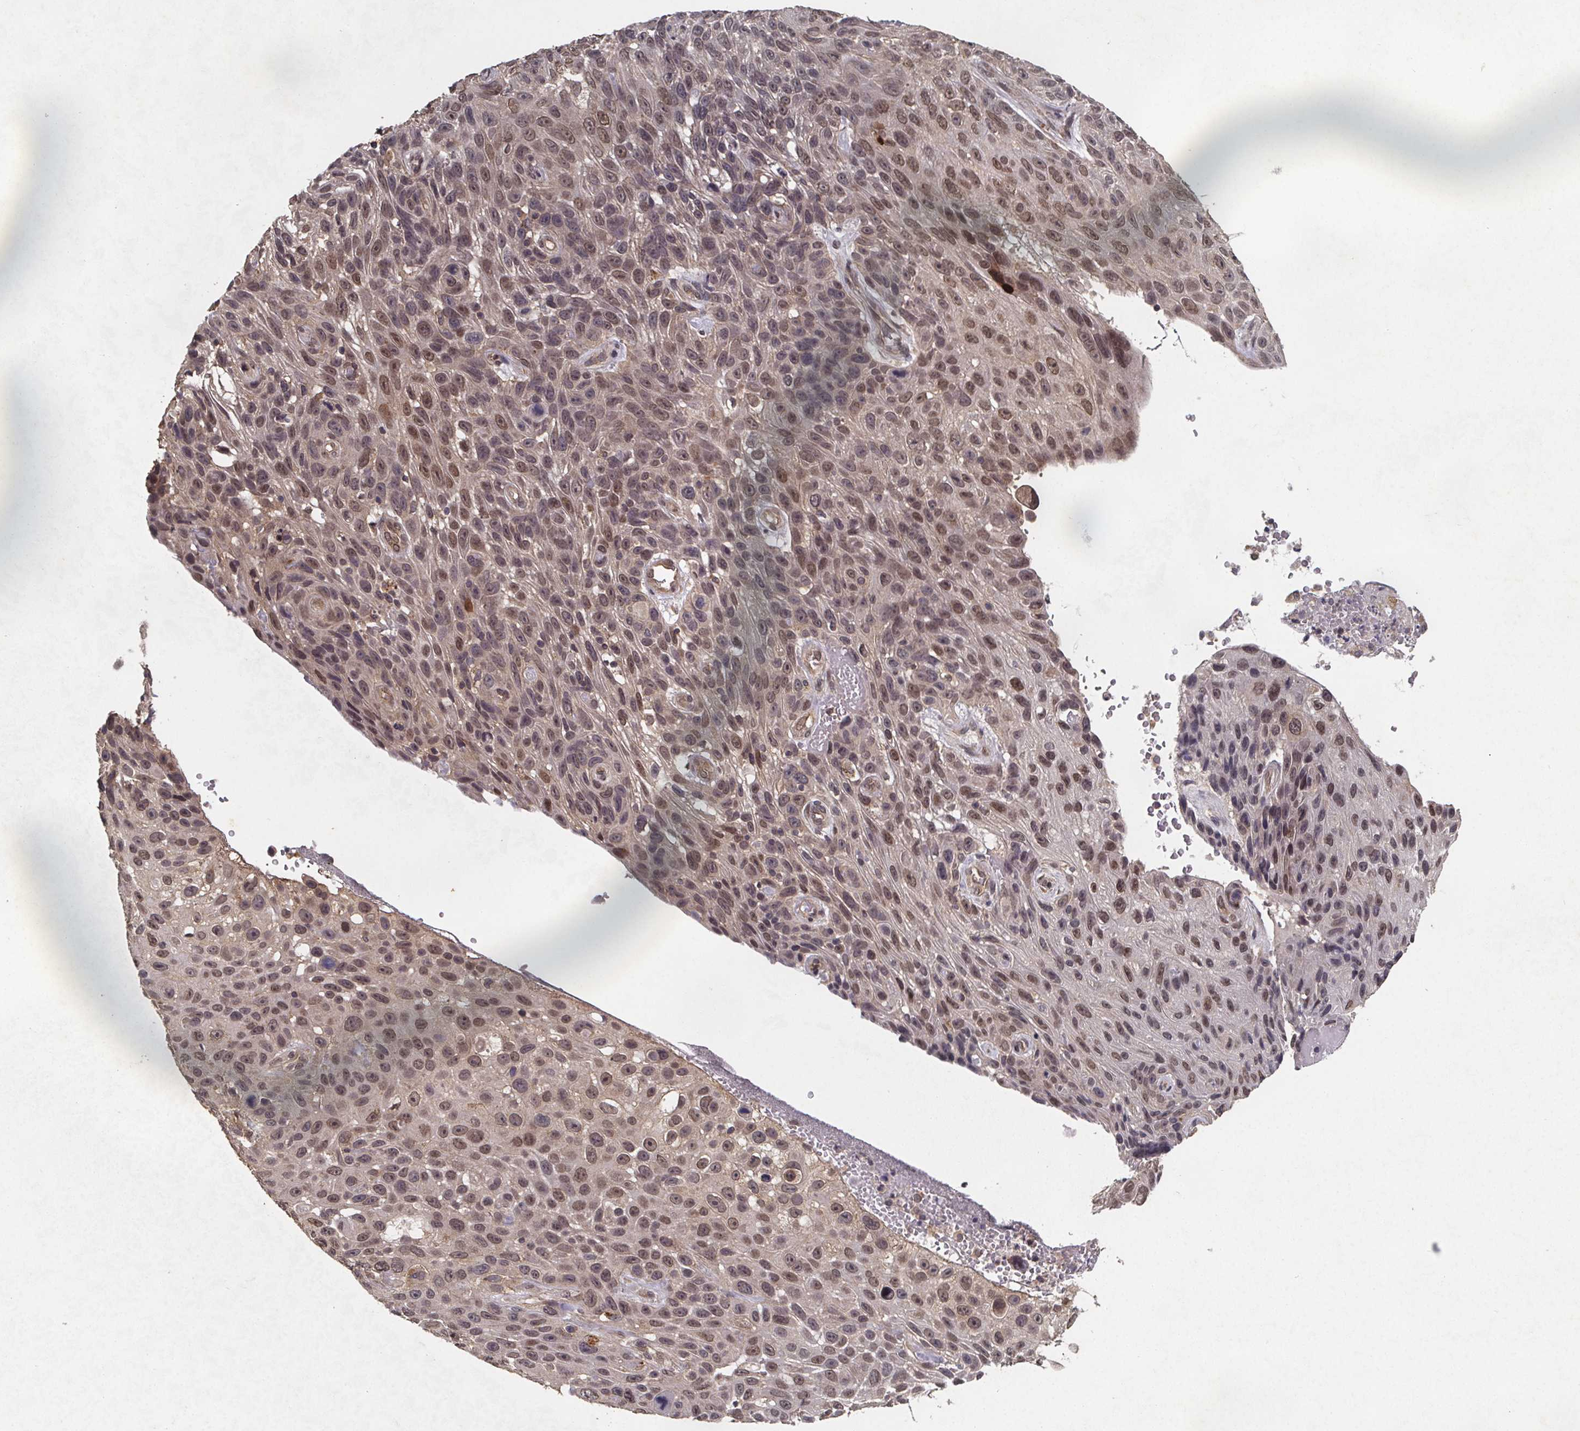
{"staining": {"intensity": "moderate", "quantity": ">75%", "location": "nuclear"}, "tissue": "skin cancer", "cell_type": "Tumor cells", "image_type": "cancer", "snomed": [{"axis": "morphology", "description": "Squamous cell carcinoma, NOS"}, {"axis": "topography", "description": "Skin"}], "caption": "This image demonstrates squamous cell carcinoma (skin) stained with IHC to label a protein in brown. The nuclear of tumor cells show moderate positivity for the protein. Nuclei are counter-stained blue.", "gene": "PIERCE2", "patient": {"sex": "male", "age": 82}}